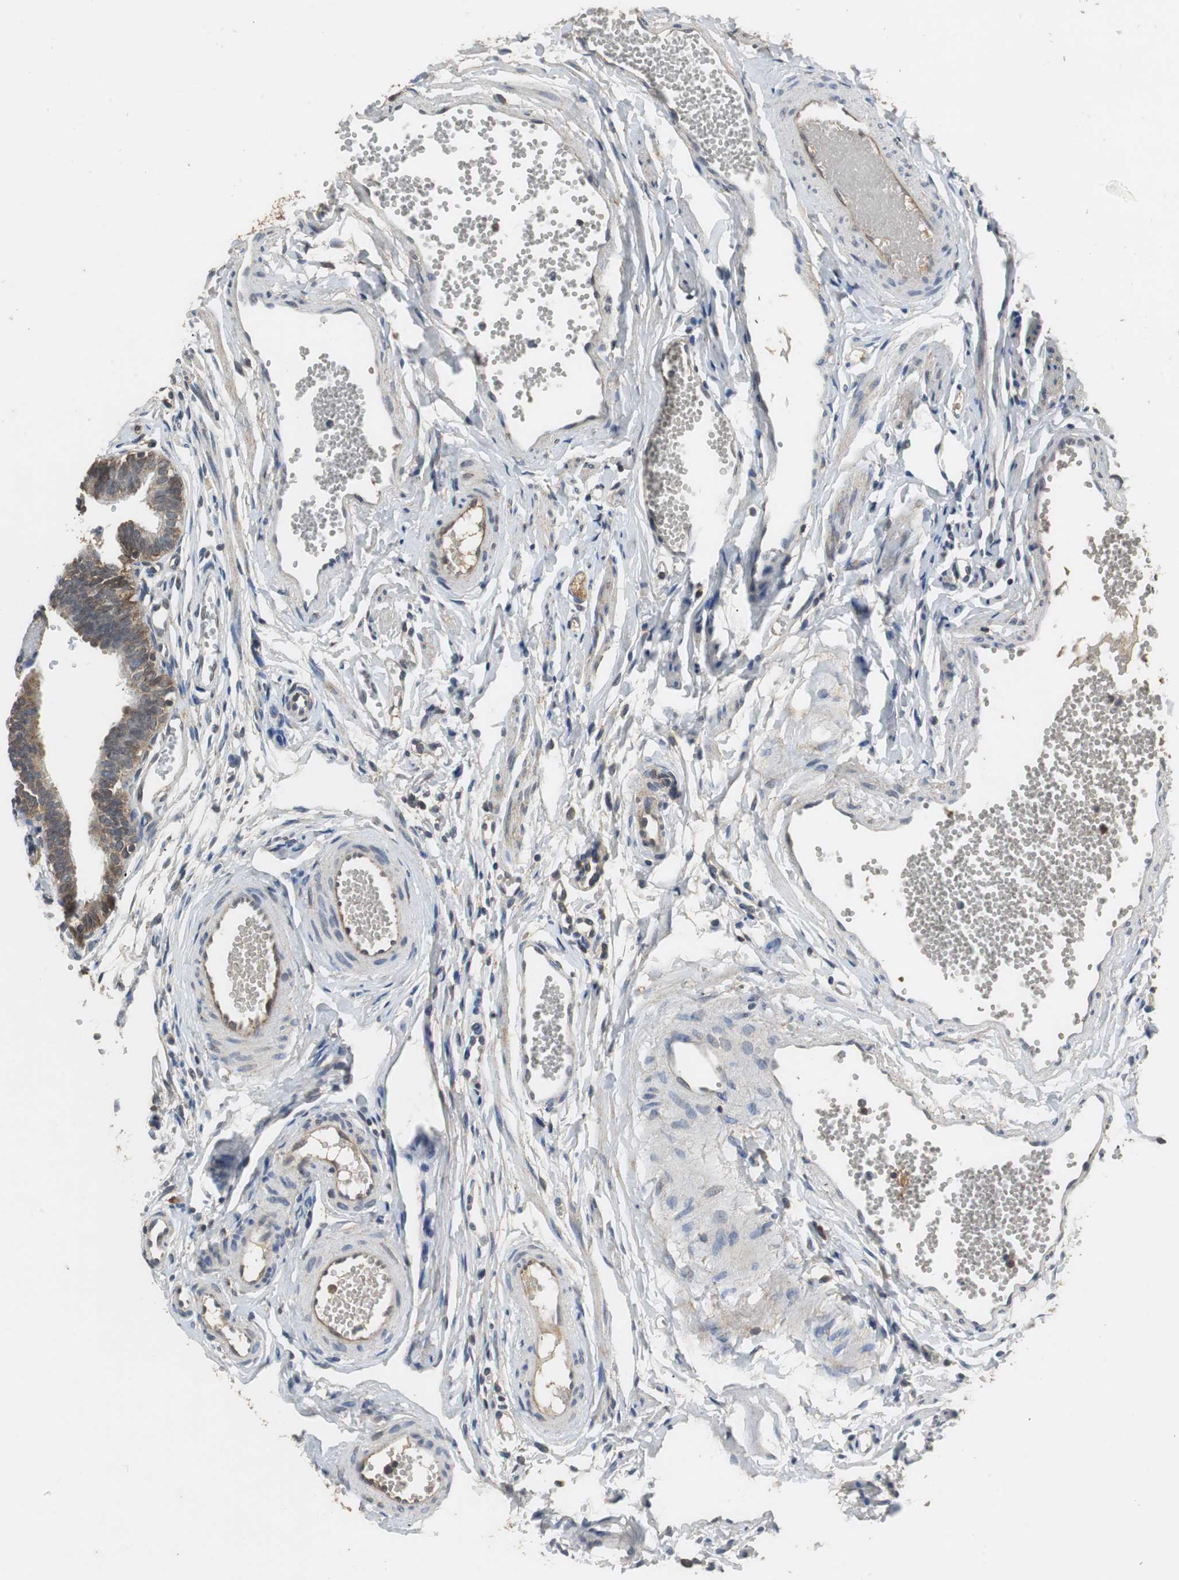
{"staining": {"intensity": "moderate", "quantity": ">75%", "location": "cytoplasmic/membranous"}, "tissue": "fallopian tube", "cell_type": "Glandular cells", "image_type": "normal", "snomed": [{"axis": "morphology", "description": "Normal tissue, NOS"}, {"axis": "topography", "description": "Fallopian tube"}, {"axis": "topography", "description": "Placenta"}], "caption": "DAB immunohistochemical staining of benign fallopian tube demonstrates moderate cytoplasmic/membranous protein positivity in approximately >75% of glandular cells. Nuclei are stained in blue.", "gene": "VBP1", "patient": {"sex": "female", "age": 34}}